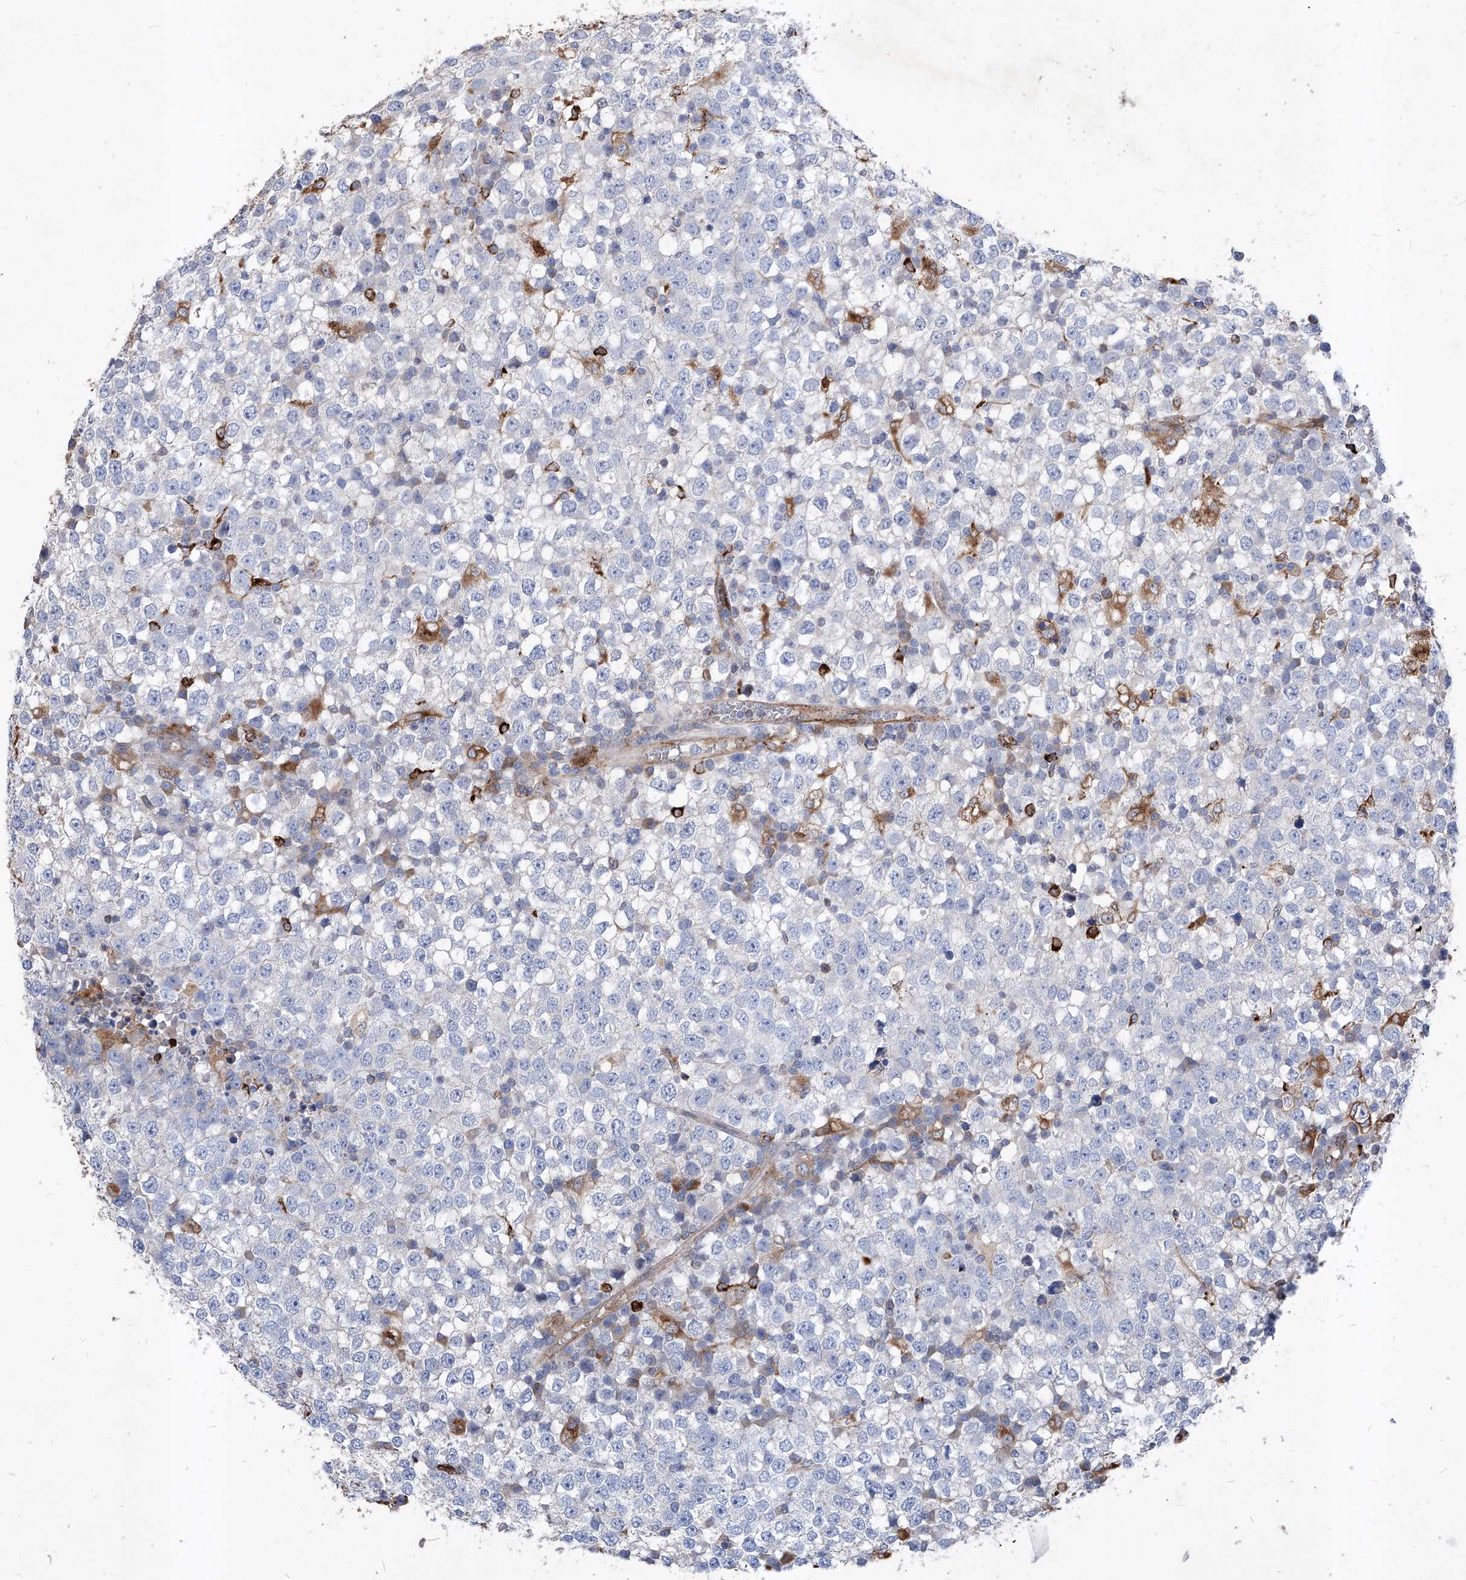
{"staining": {"intensity": "negative", "quantity": "none", "location": "none"}, "tissue": "testis cancer", "cell_type": "Tumor cells", "image_type": "cancer", "snomed": [{"axis": "morphology", "description": "Seminoma, NOS"}, {"axis": "topography", "description": "Testis"}], "caption": "Tumor cells show no significant protein staining in testis cancer (seminoma). (DAB immunohistochemistry with hematoxylin counter stain).", "gene": "UBOX5", "patient": {"sex": "male", "age": 65}}